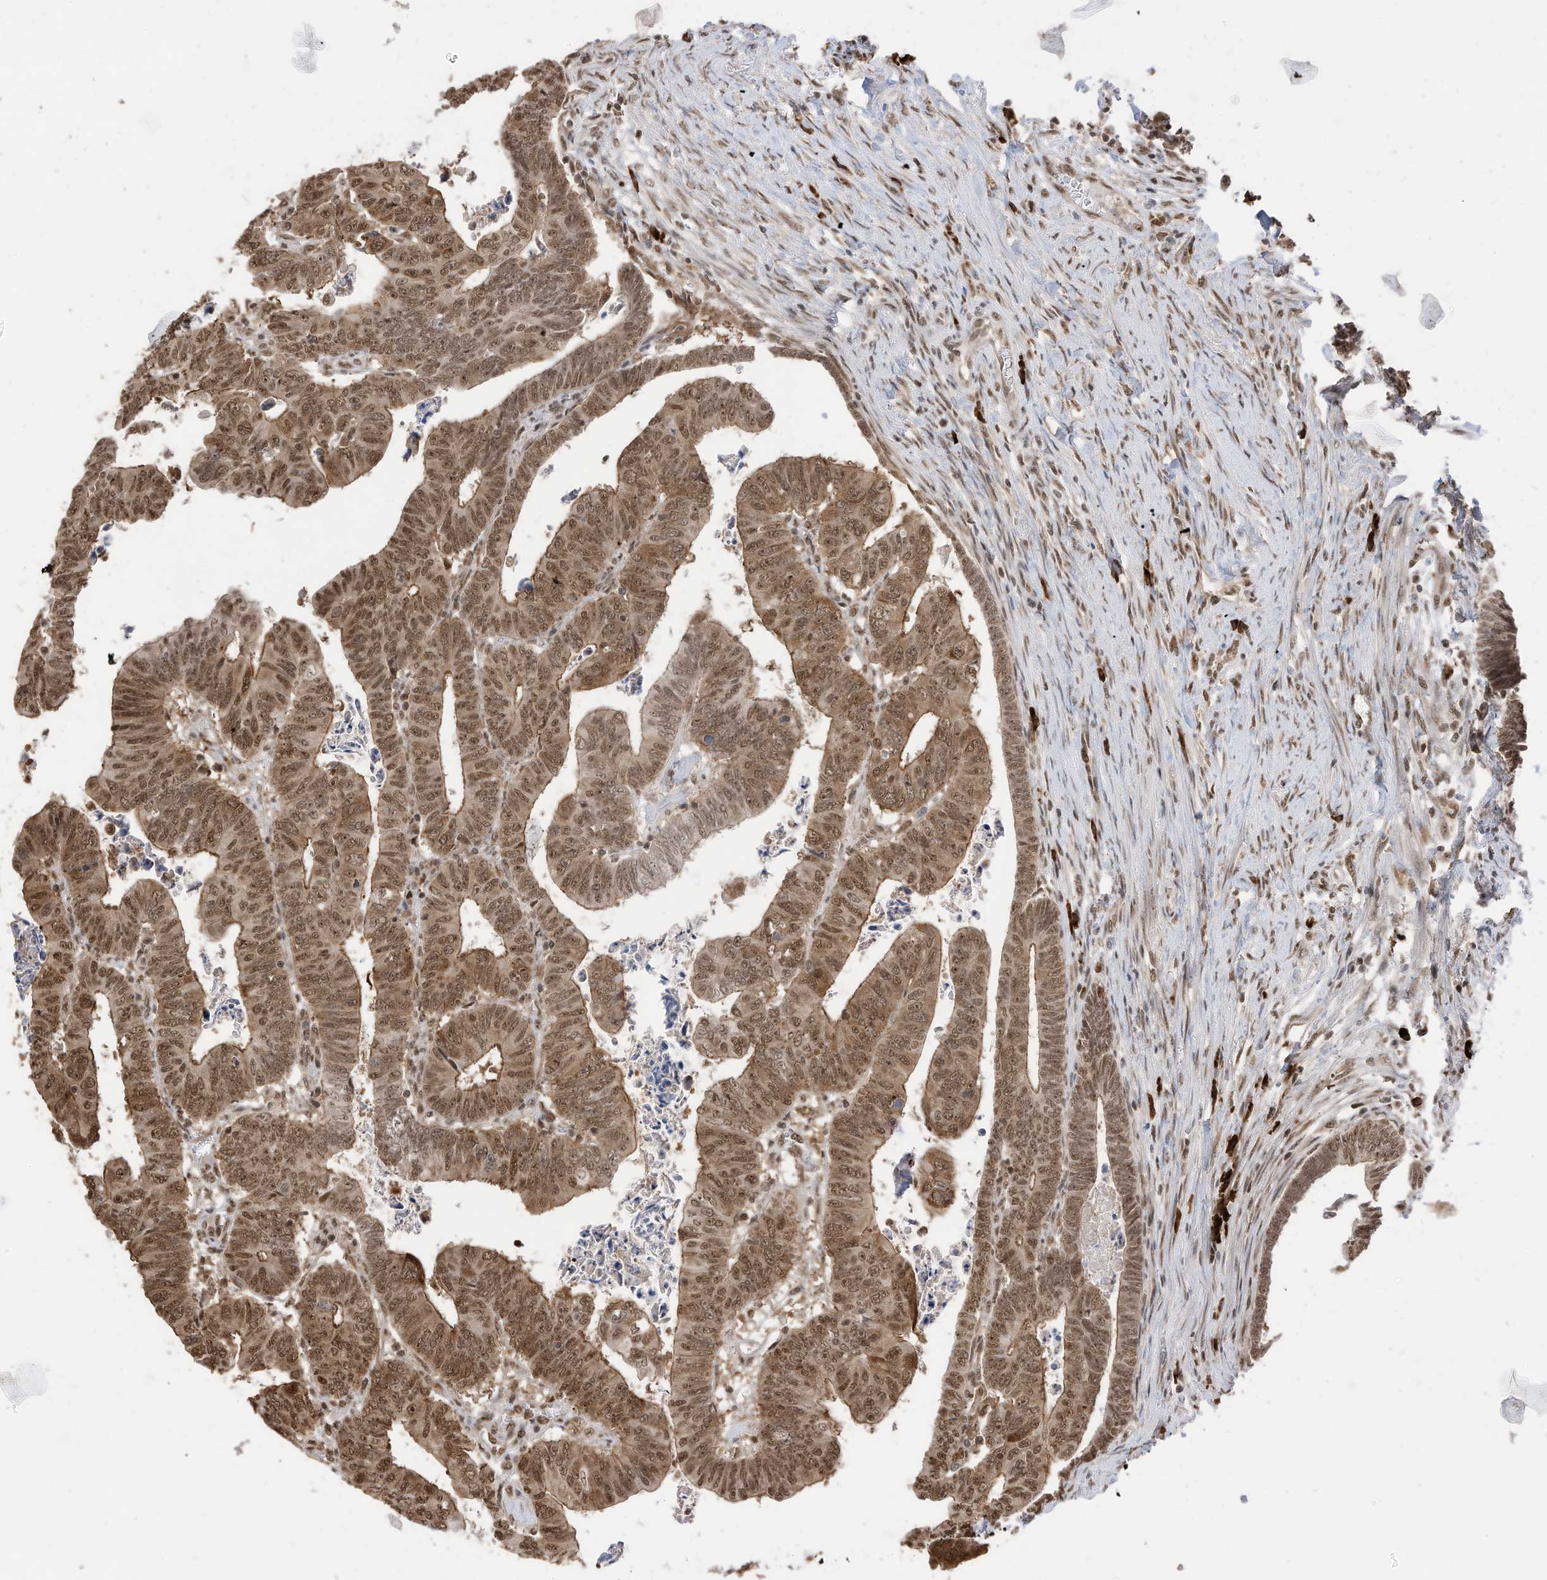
{"staining": {"intensity": "moderate", "quantity": ">75%", "location": "cytoplasmic/membranous,nuclear"}, "tissue": "colorectal cancer", "cell_type": "Tumor cells", "image_type": "cancer", "snomed": [{"axis": "morphology", "description": "Normal tissue, NOS"}, {"axis": "morphology", "description": "Adenocarcinoma, NOS"}, {"axis": "topography", "description": "Rectum"}], "caption": "Brown immunohistochemical staining in human colorectal cancer (adenocarcinoma) displays moderate cytoplasmic/membranous and nuclear expression in about >75% of tumor cells. (DAB (3,3'-diaminobenzidine) = brown stain, brightfield microscopy at high magnification).", "gene": "ZNF195", "patient": {"sex": "female", "age": 65}}